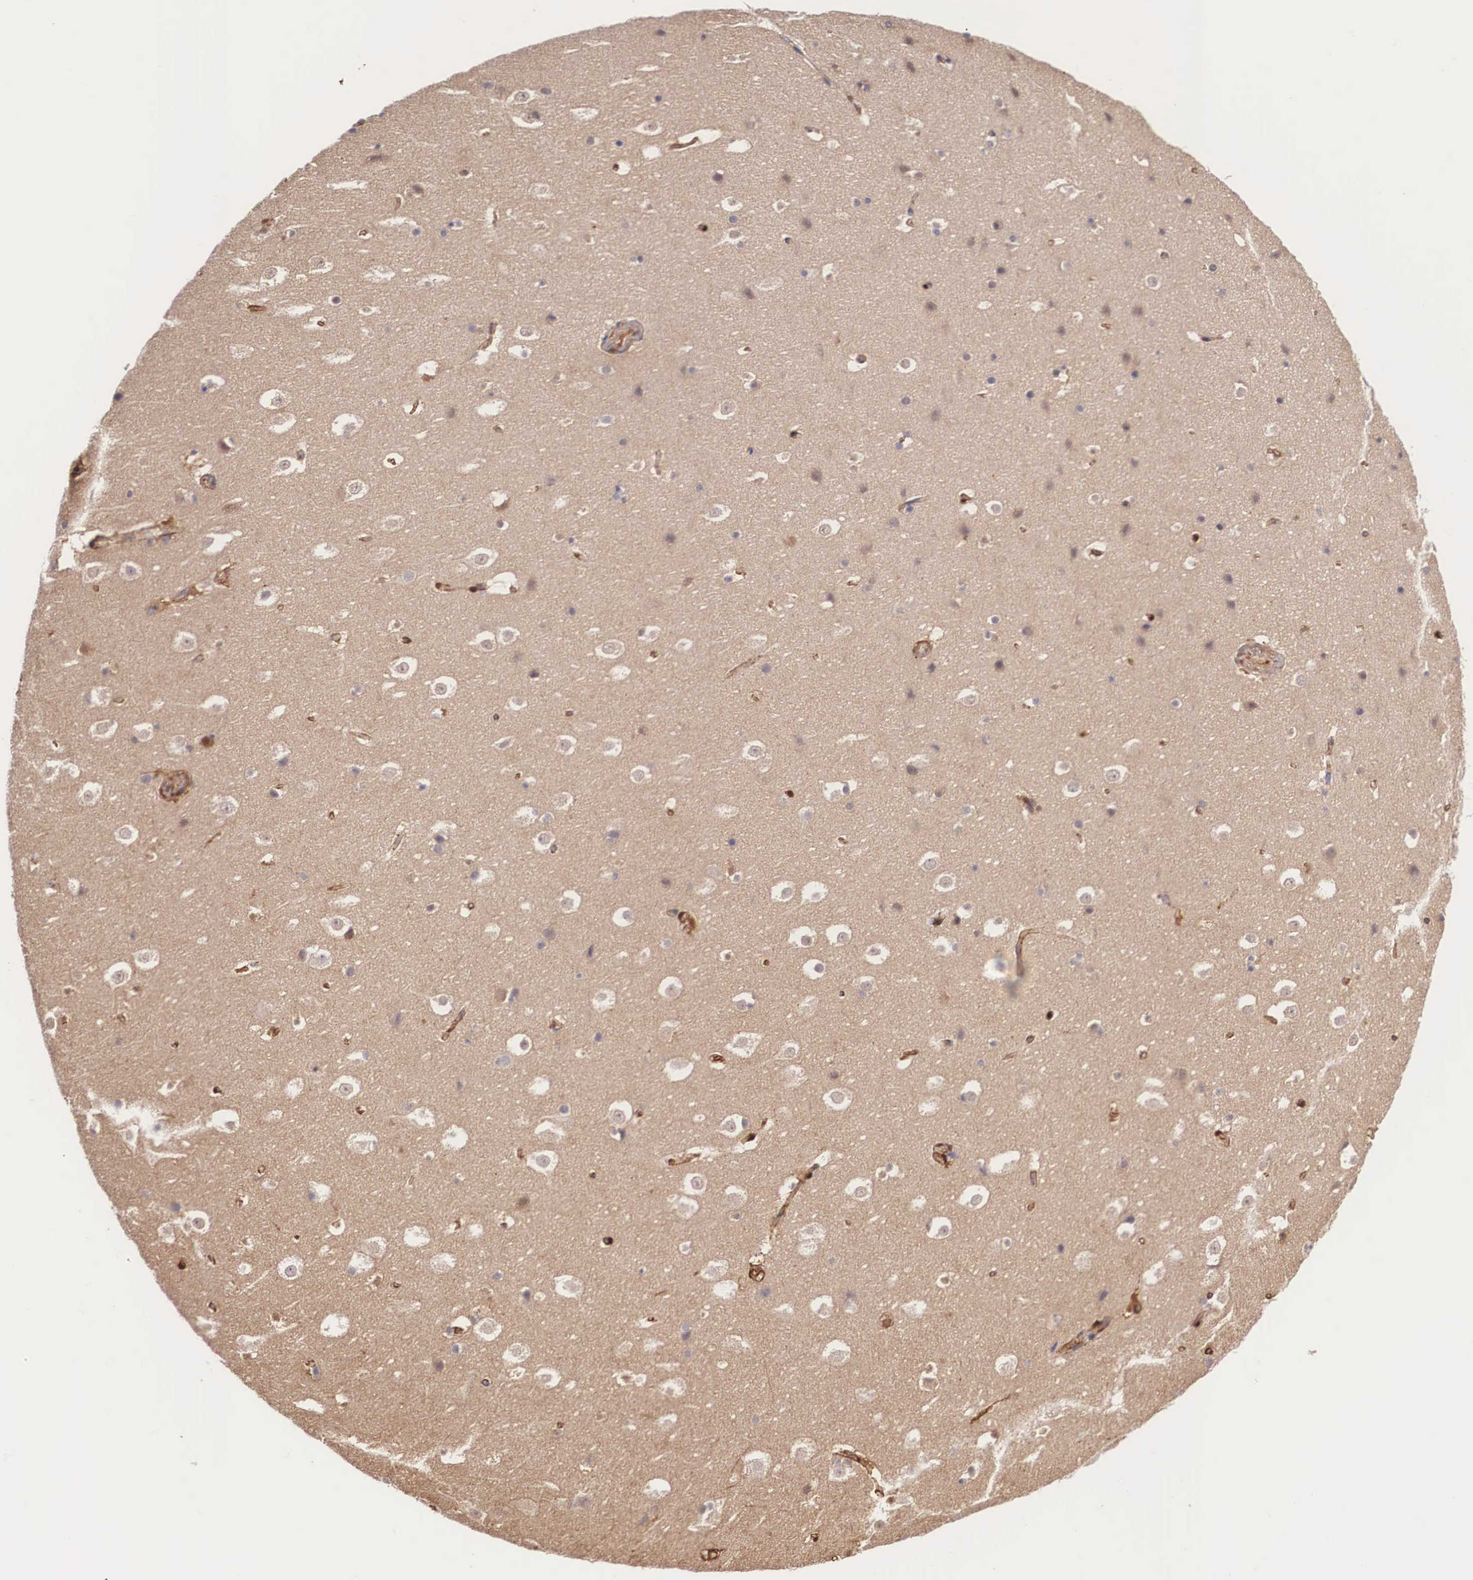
{"staining": {"intensity": "moderate", "quantity": "<25%", "location": "nuclear"}, "tissue": "hippocampus", "cell_type": "Glial cells", "image_type": "normal", "snomed": [{"axis": "morphology", "description": "Normal tissue, NOS"}, {"axis": "topography", "description": "Hippocampus"}], "caption": "An immunohistochemistry histopathology image of unremarkable tissue is shown. Protein staining in brown shows moderate nuclear positivity in hippocampus within glial cells.", "gene": "LGALS1", "patient": {"sex": "male", "age": 45}}